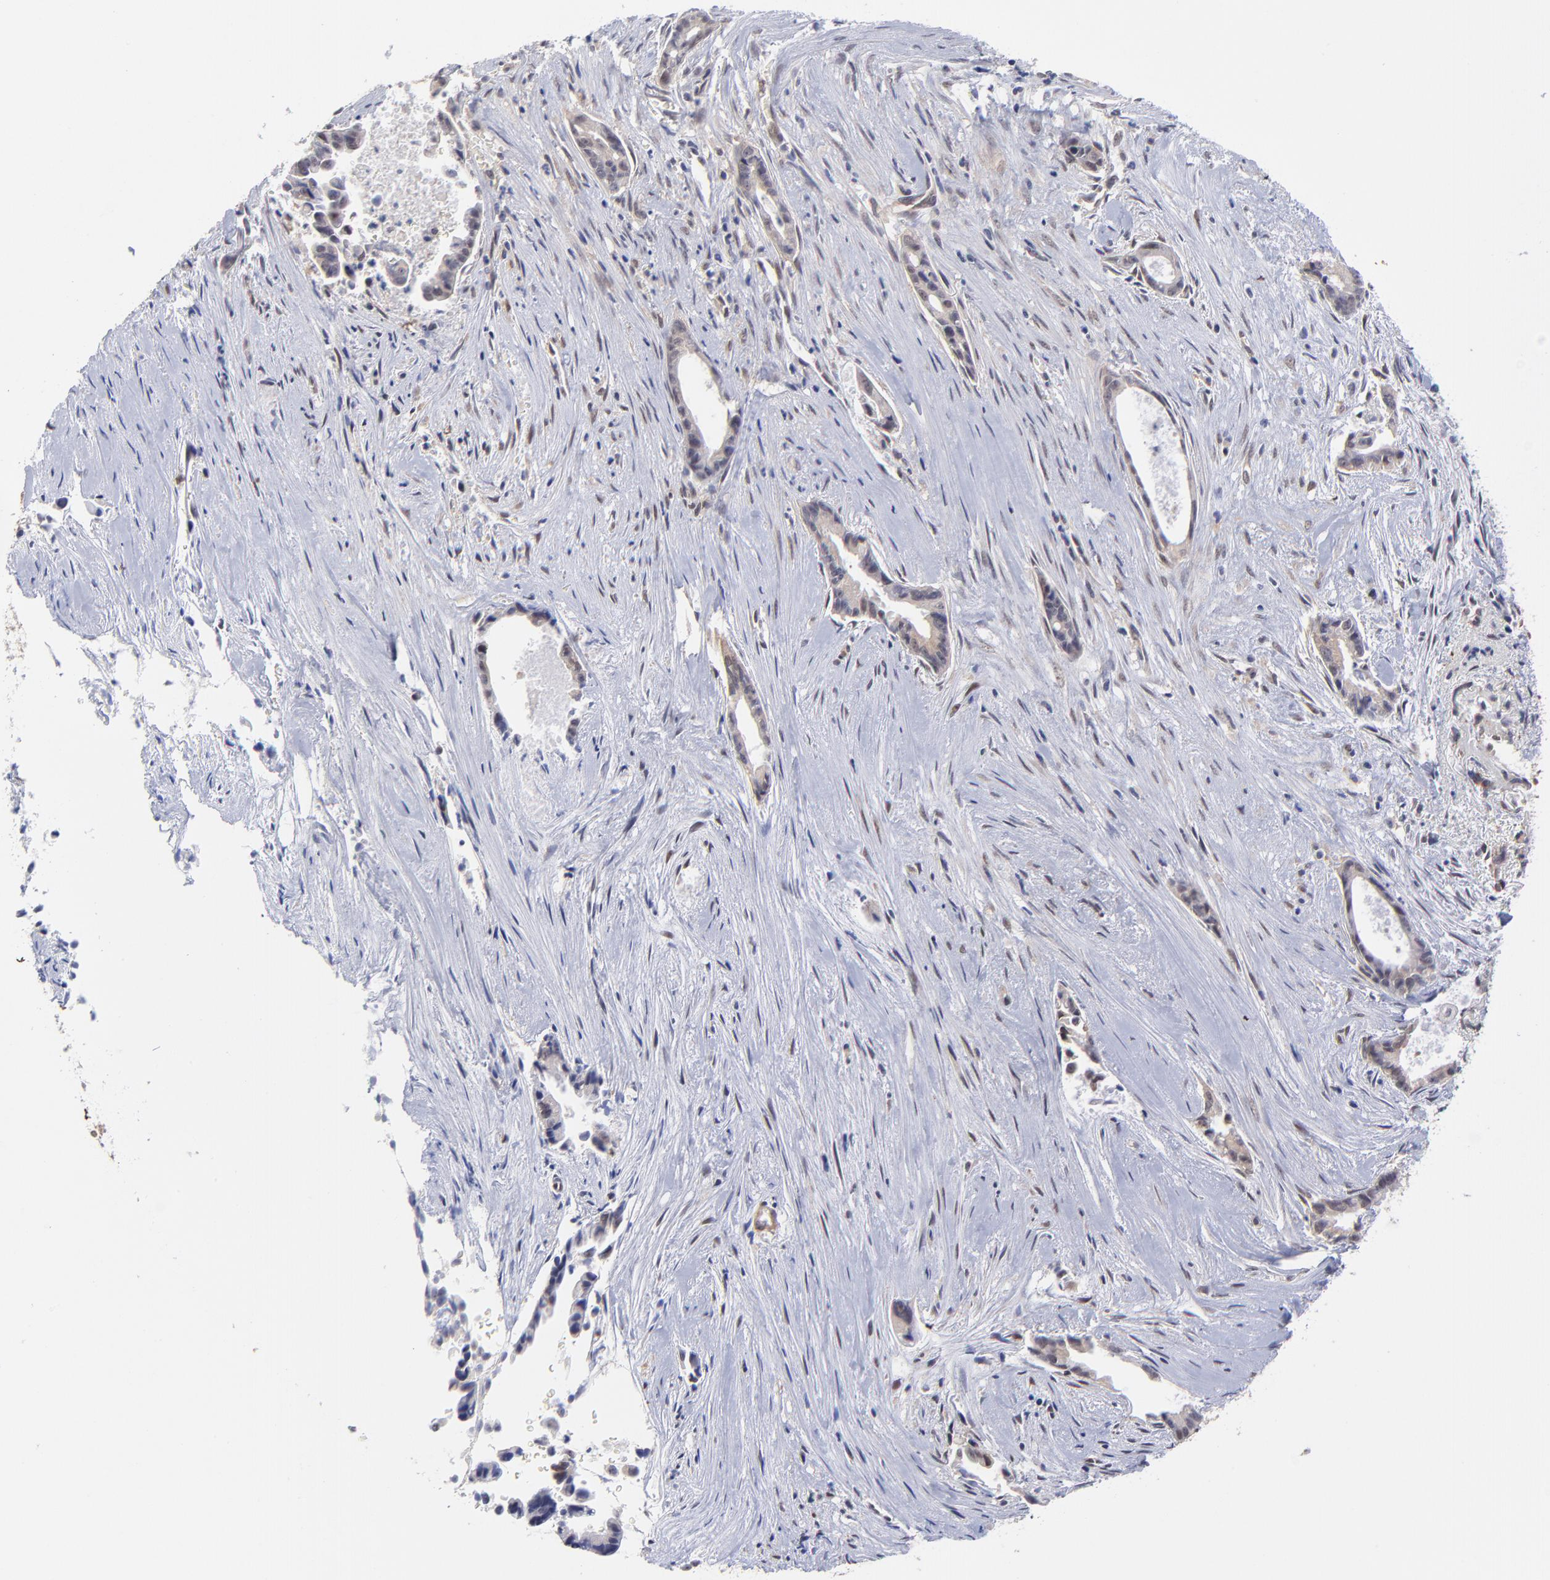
{"staining": {"intensity": "weak", "quantity": ">75%", "location": "cytoplasmic/membranous"}, "tissue": "liver cancer", "cell_type": "Tumor cells", "image_type": "cancer", "snomed": [{"axis": "morphology", "description": "Cholangiocarcinoma"}, {"axis": "topography", "description": "Liver"}], "caption": "Immunohistochemistry (DAB) staining of liver cholangiocarcinoma shows weak cytoplasmic/membranous protein expression in about >75% of tumor cells.", "gene": "UBE2E3", "patient": {"sex": "female", "age": 55}}